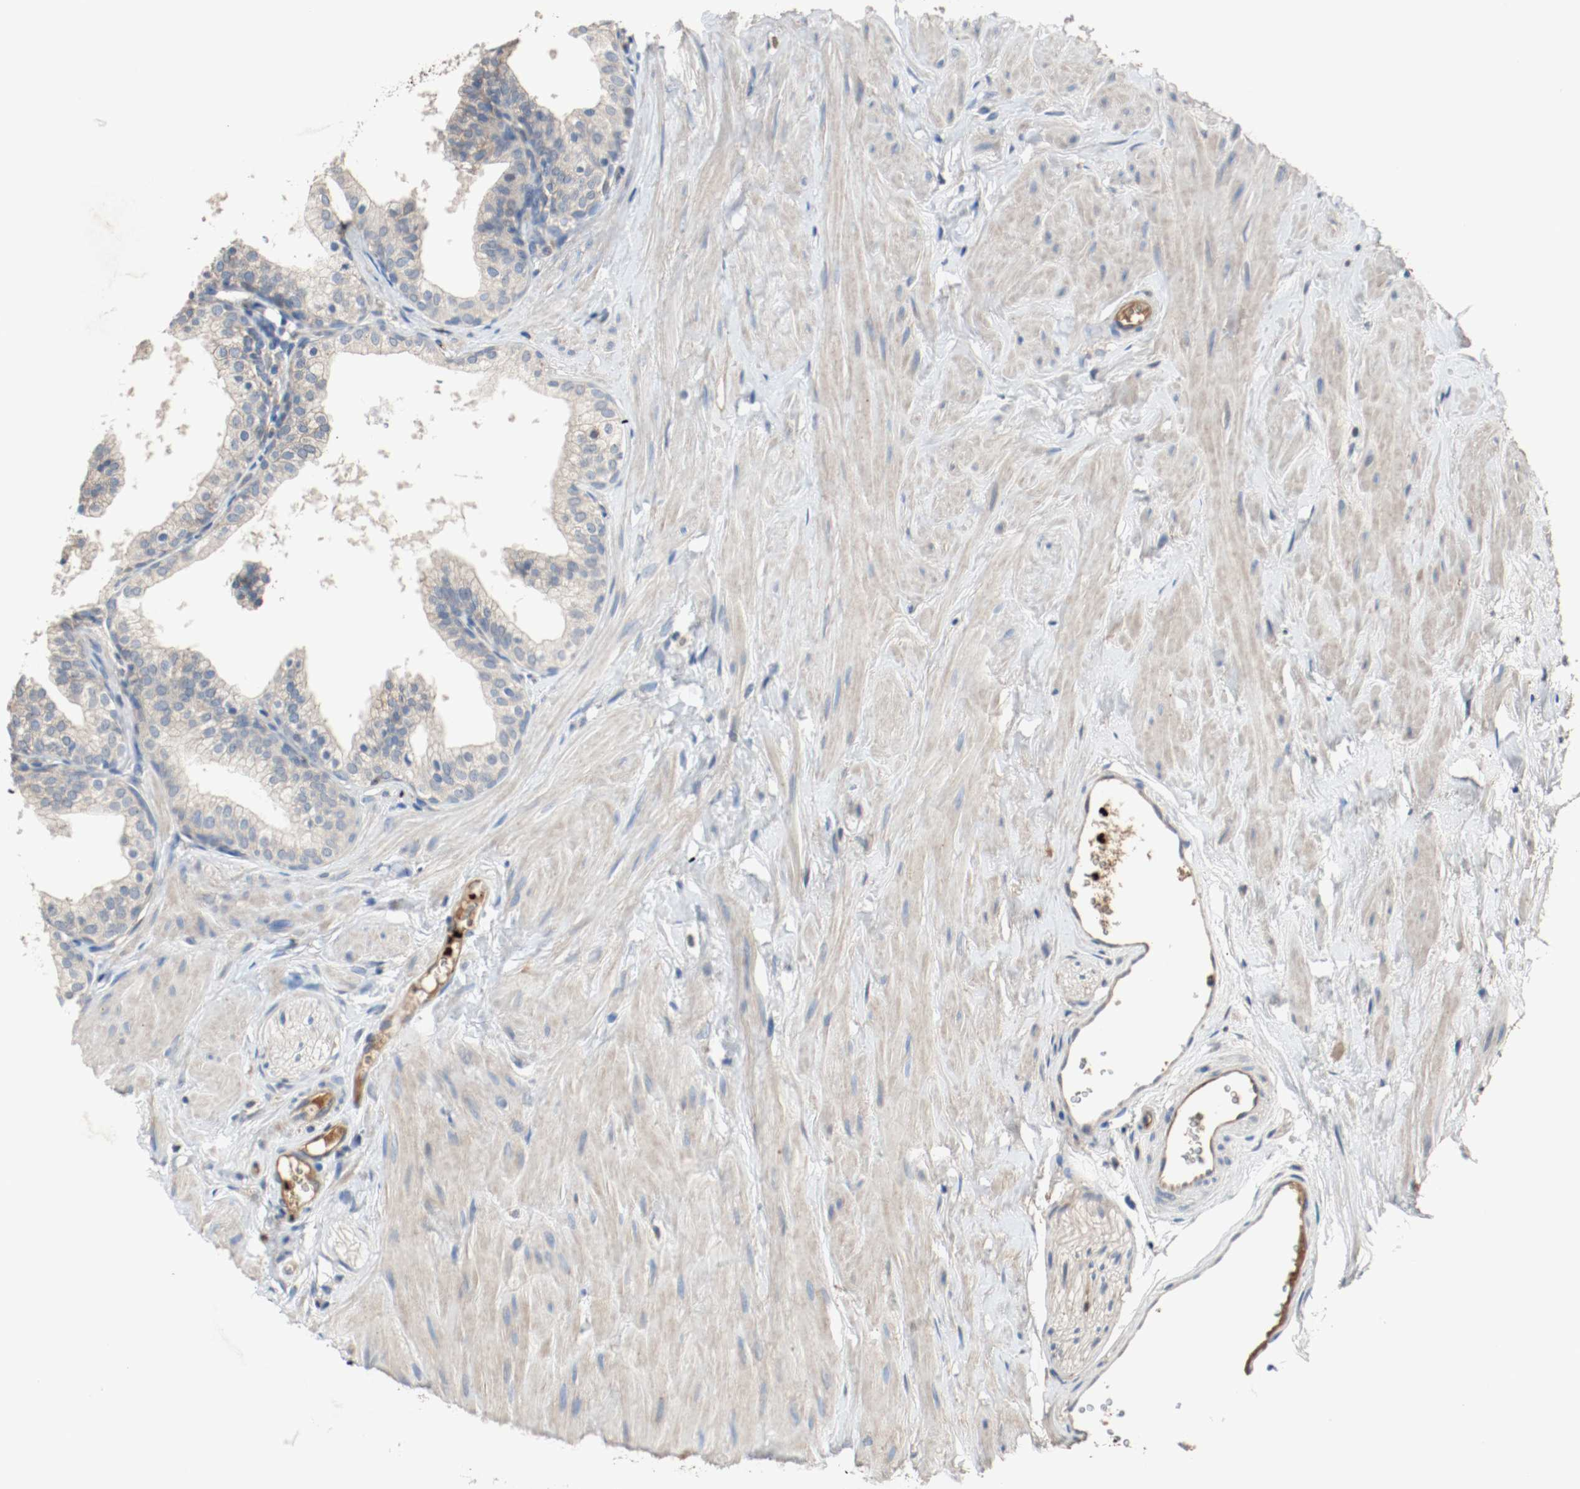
{"staining": {"intensity": "moderate", "quantity": "<25%", "location": "cytoplasmic/membranous"}, "tissue": "prostate", "cell_type": "Glandular cells", "image_type": "normal", "snomed": [{"axis": "morphology", "description": "Normal tissue, NOS"}, {"axis": "topography", "description": "Prostate"}], "caption": "Immunohistochemistry micrograph of unremarkable prostate: human prostate stained using immunohistochemistry shows low levels of moderate protein expression localized specifically in the cytoplasmic/membranous of glandular cells, appearing as a cytoplasmic/membranous brown color.", "gene": "BLK", "patient": {"sex": "male", "age": 60}}